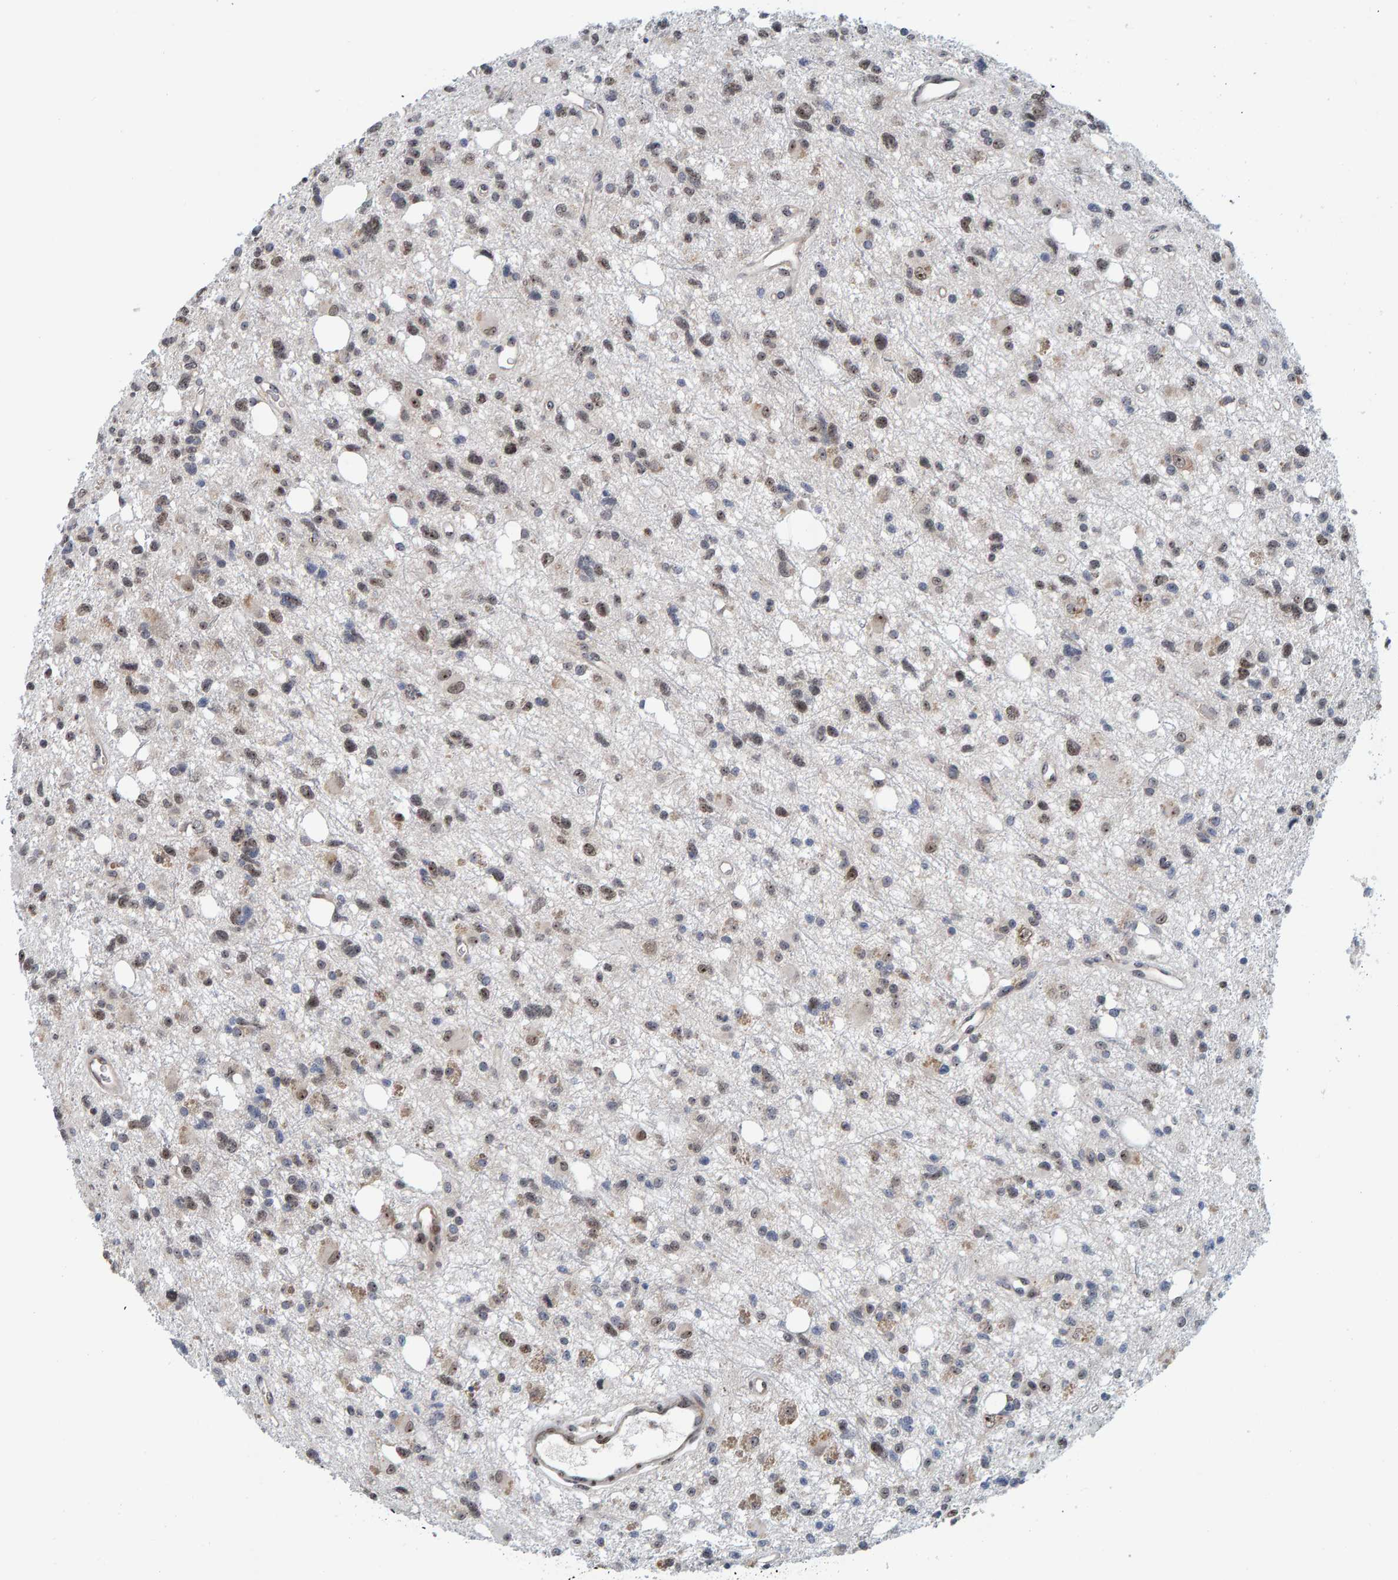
{"staining": {"intensity": "moderate", "quantity": ">75%", "location": "nuclear"}, "tissue": "glioma", "cell_type": "Tumor cells", "image_type": "cancer", "snomed": [{"axis": "morphology", "description": "Glioma, malignant, High grade"}, {"axis": "topography", "description": "Brain"}], "caption": "High-power microscopy captured an immunohistochemistry histopathology image of malignant glioma (high-grade), revealing moderate nuclear staining in approximately >75% of tumor cells.", "gene": "POLR1E", "patient": {"sex": "female", "age": 62}}